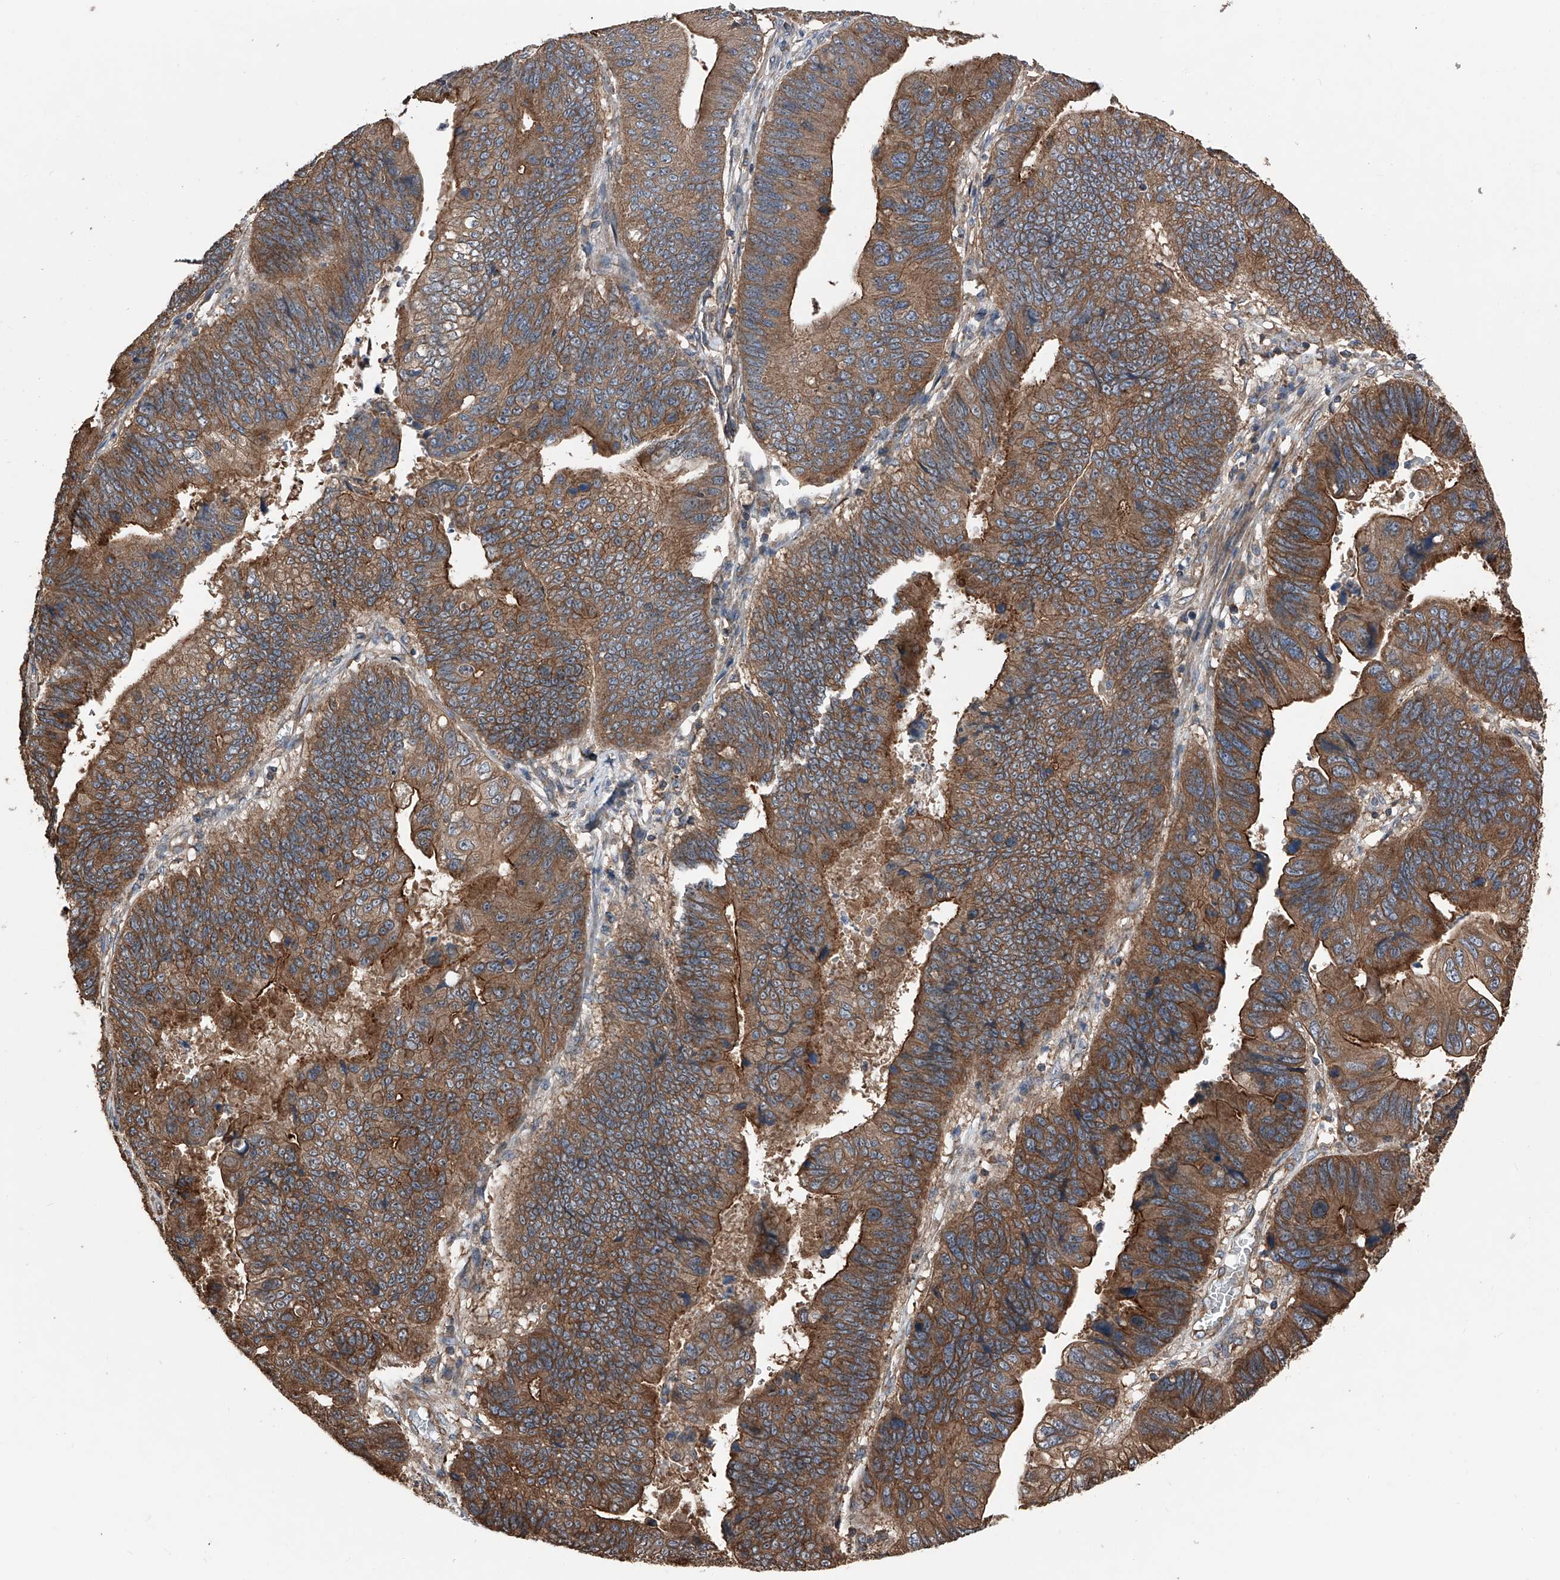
{"staining": {"intensity": "strong", "quantity": ">75%", "location": "cytoplasmic/membranous"}, "tissue": "stomach cancer", "cell_type": "Tumor cells", "image_type": "cancer", "snomed": [{"axis": "morphology", "description": "Adenocarcinoma, NOS"}, {"axis": "topography", "description": "Stomach"}], "caption": "This is an image of IHC staining of stomach adenocarcinoma, which shows strong staining in the cytoplasmic/membranous of tumor cells.", "gene": "KCNJ2", "patient": {"sex": "male", "age": 59}}